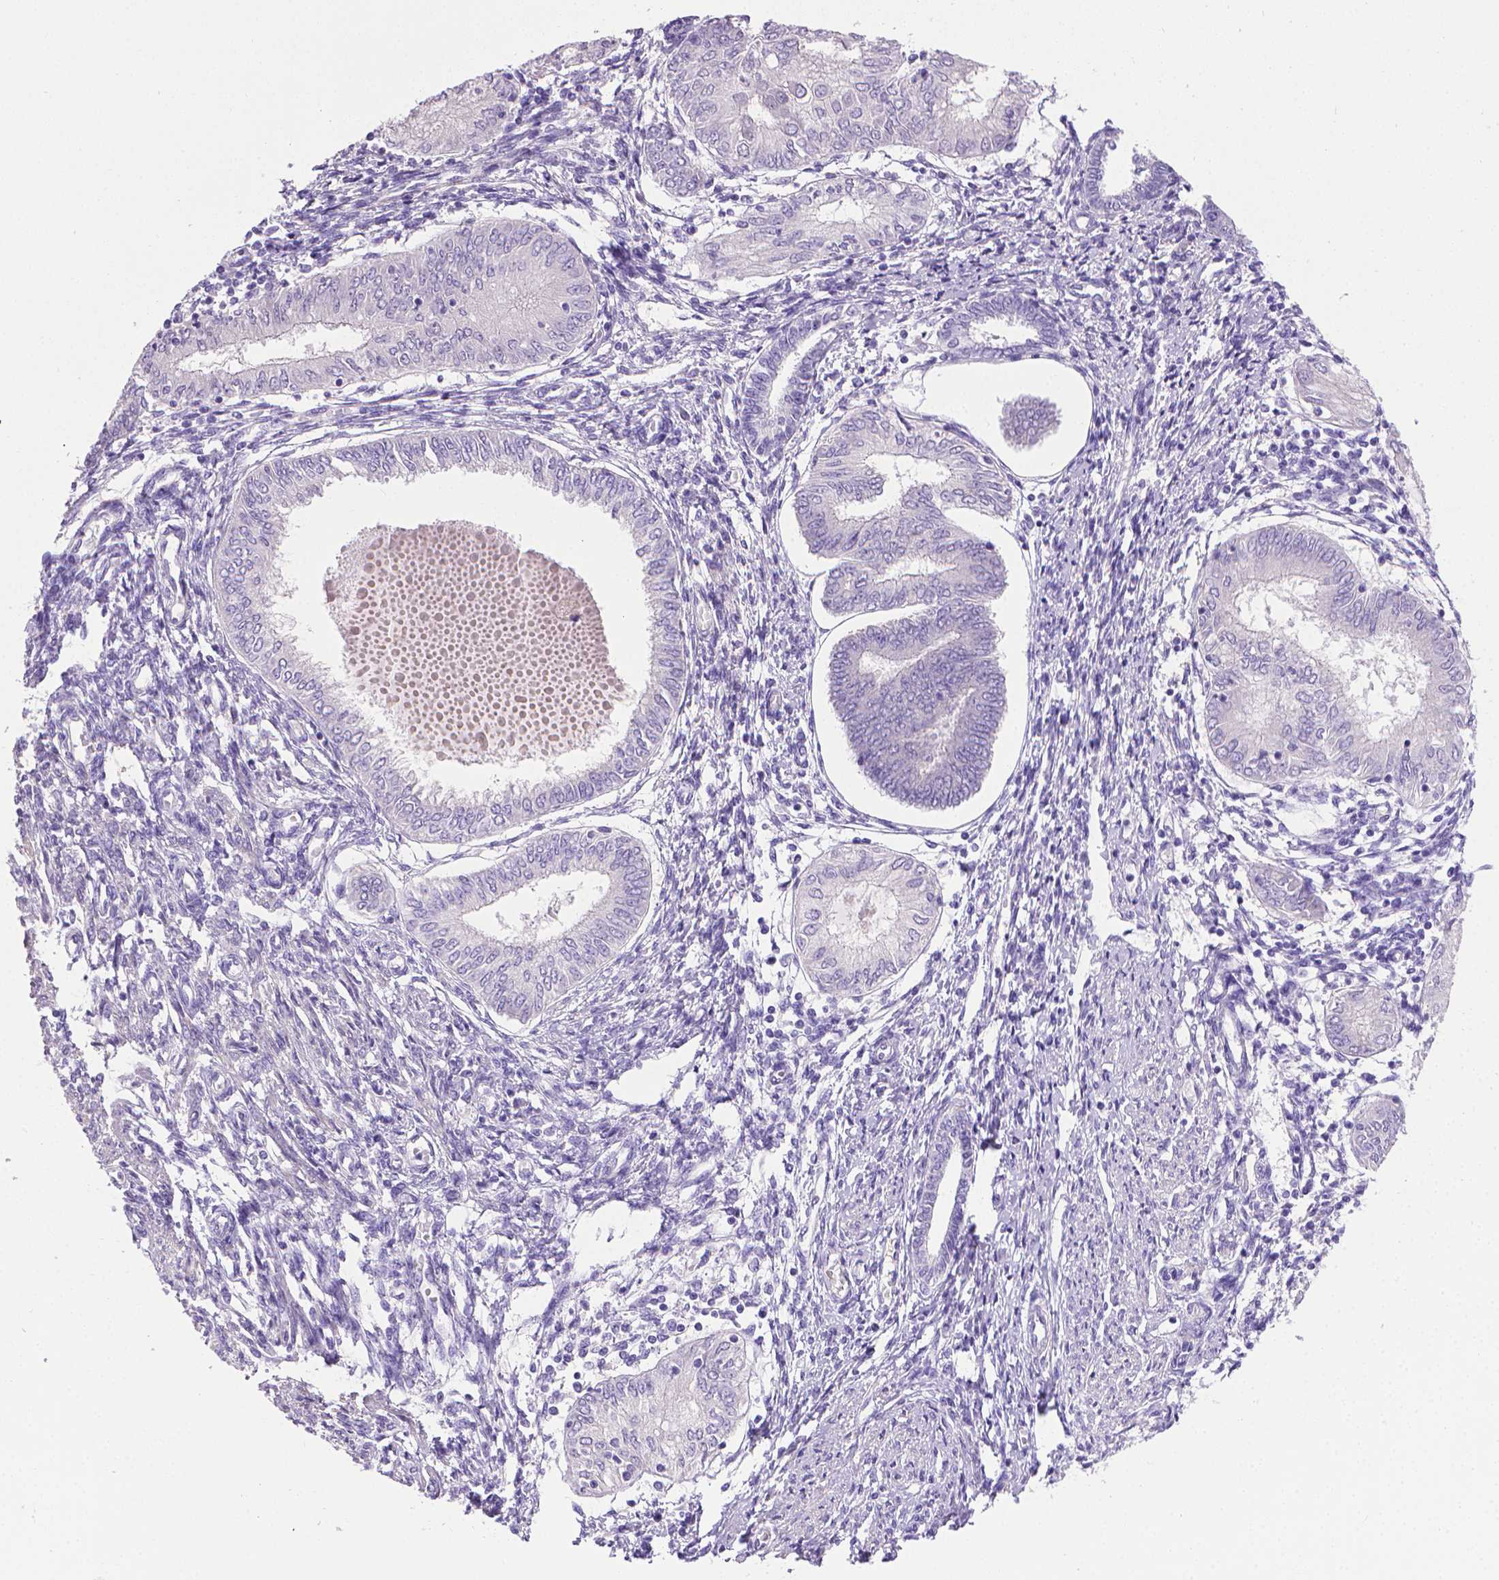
{"staining": {"intensity": "negative", "quantity": "none", "location": "none"}, "tissue": "endometrial cancer", "cell_type": "Tumor cells", "image_type": "cancer", "snomed": [{"axis": "morphology", "description": "Adenocarcinoma, NOS"}, {"axis": "topography", "description": "Endometrium"}], "caption": "This is an immunohistochemistry image of endometrial adenocarcinoma. There is no staining in tumor cells.", "gene": "PNMA2", "patient": {"sex": "female", "age": 68}}